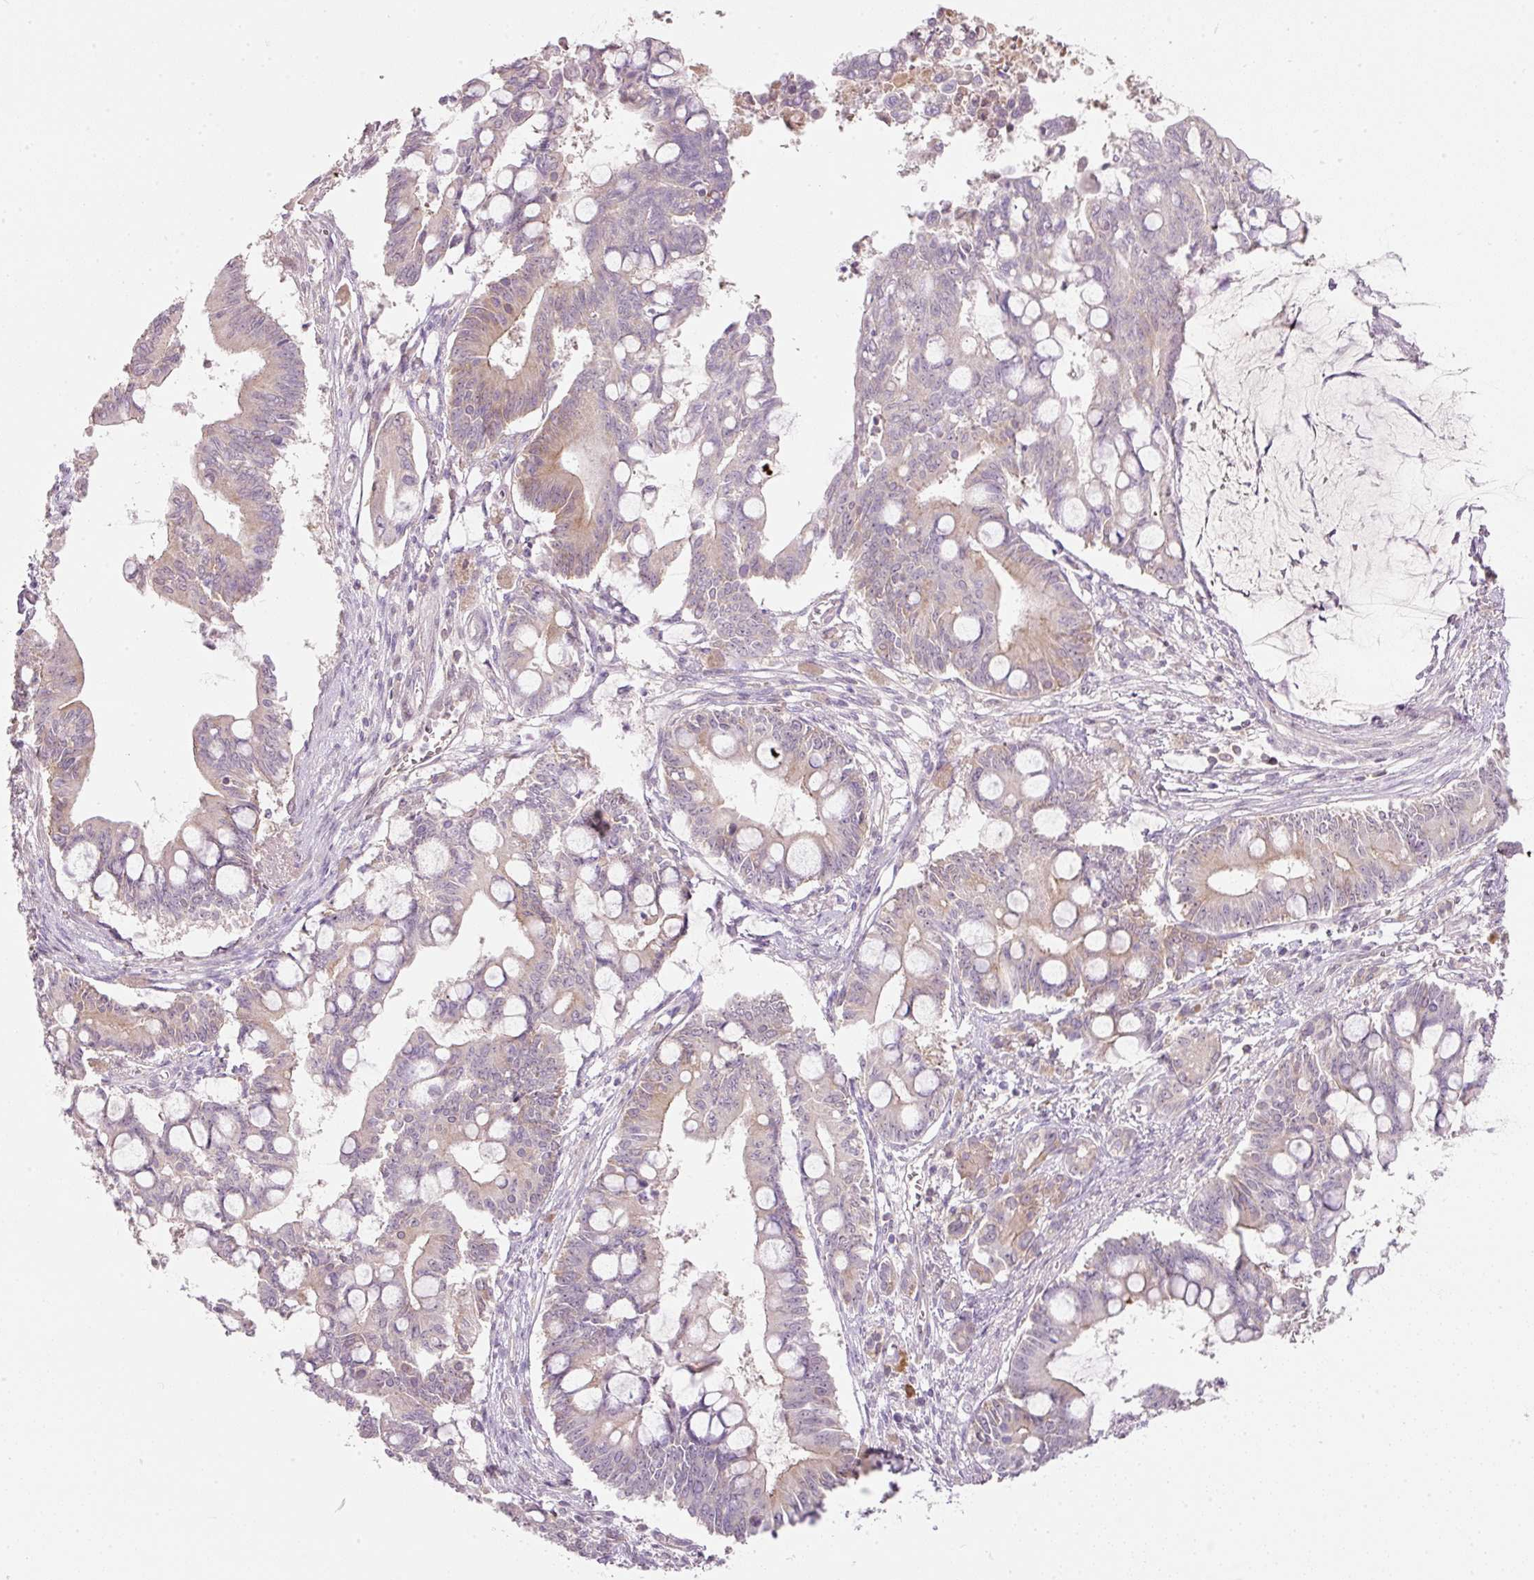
{"staining": {"intensity": "weak", "quantity": "<25%", "location": "cytoplasmic/membranous"}, "tissue": "pancreatic cancer", "cell_type": "Tumor cells", "image_type": "cancer", "snomed": [{"axis": "morphology", "description": "Adenocarcinoma, NOS"}, {"axis": "topography", "description": "Pancreas"}], "caption": "Immunohistochemistry (IHC) photomicrograph of neoplastic tissue: pancreatic cancer (adenocarcinoma) stained with DAB reveals no significant protein staining in tumor cells. Nuclei are stained in blue.", "gene": "TMEM37", "patient": {"sex": "male", "age": 68}}